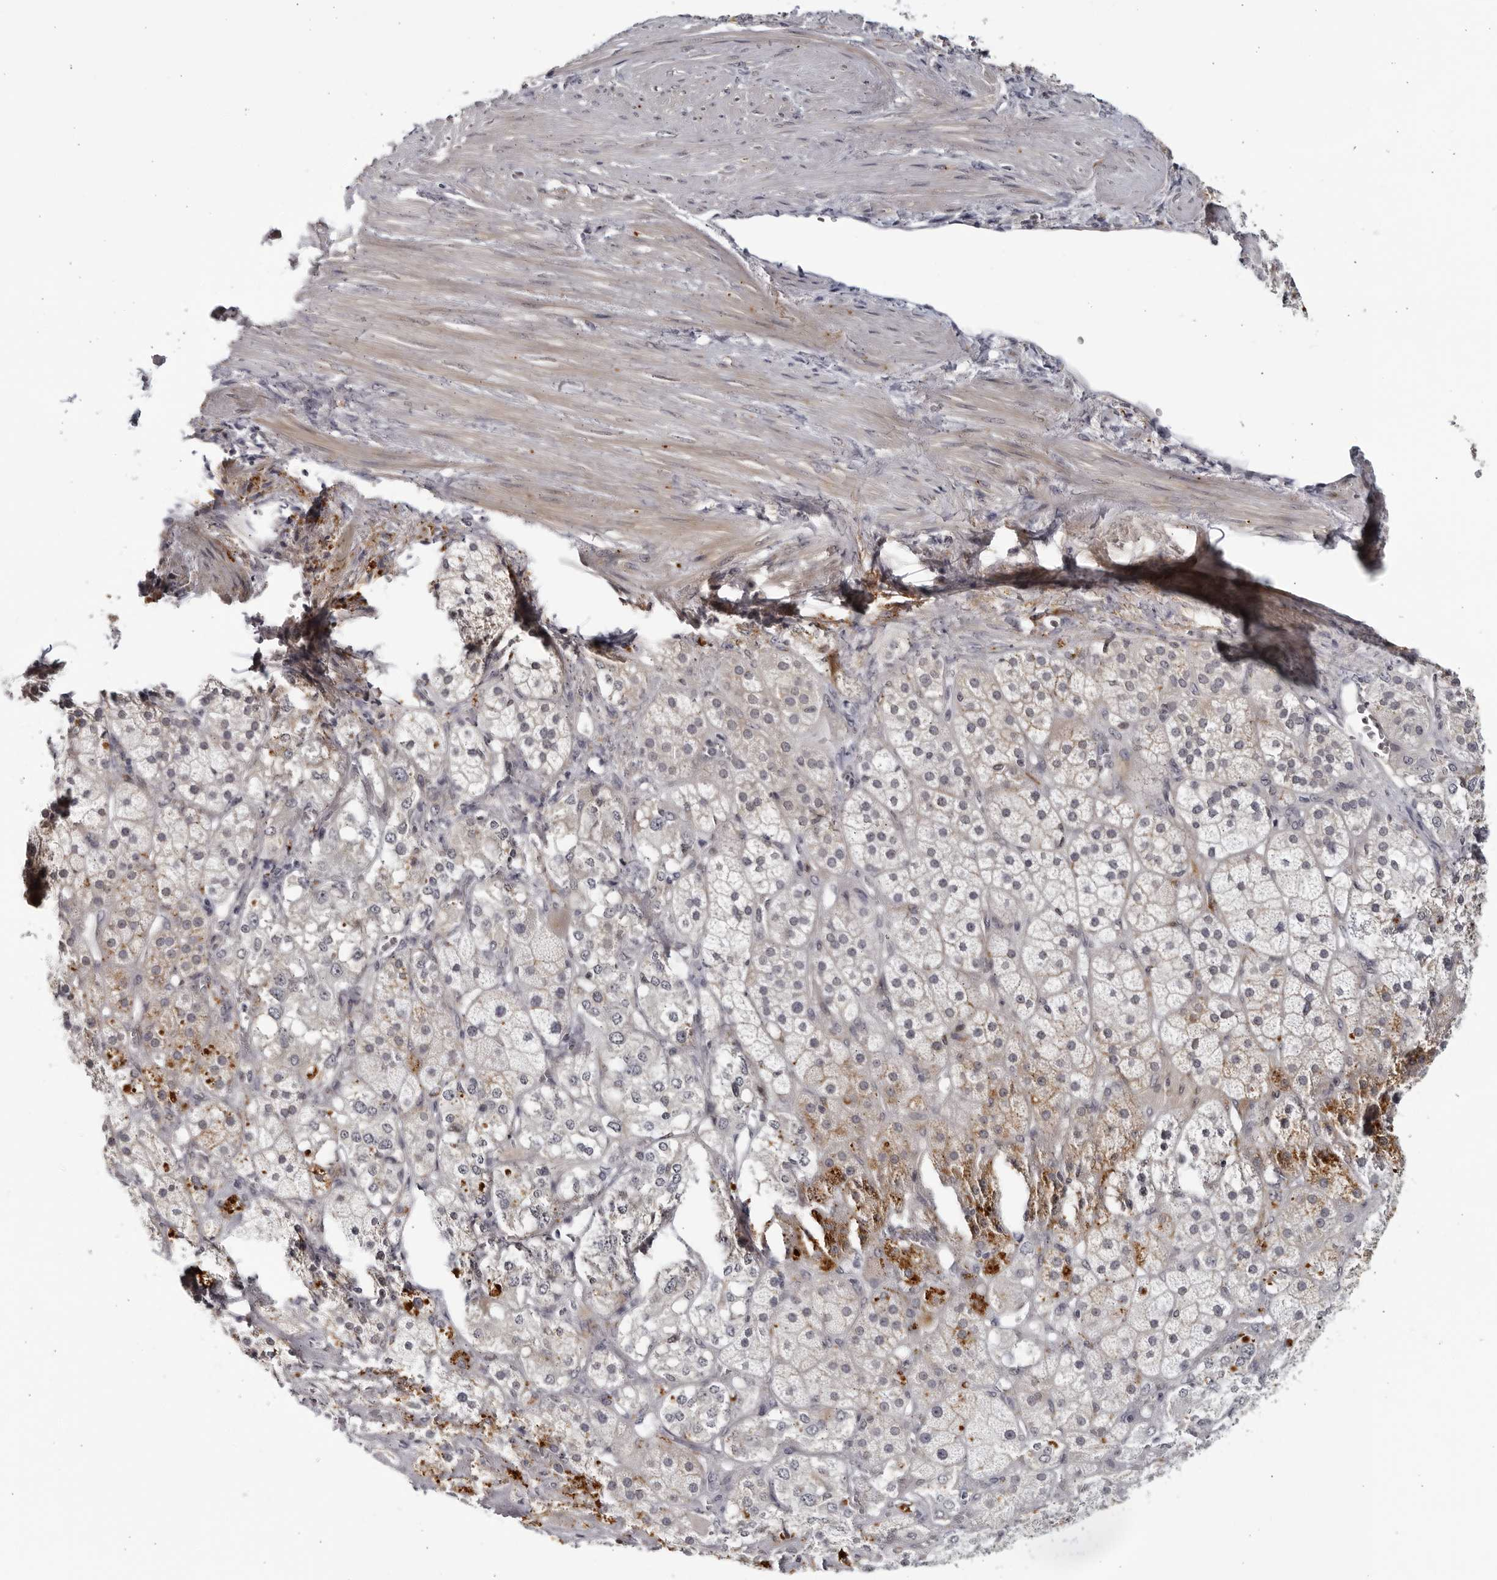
{"staining": {"intensity": "weak", "quantity": "<25%", "location": "cytoplasmic/membranous"}, "tissue": "adrenal gland", "cell_type": "Glandular cells", "image_type": "normal", "snomed": [{"axis": "morphology", "description": "Normal tissue, NOS"}, {"axis": "topography", "description": "Adrenal gland"}], "caption": "This is a photomicrograph of IHC staining of unremarkable adrenal gland, which shows no expression in glandular cells. (DAB immunohistochemistry visualized using brightfield microscopy, high magnification).", "gene": "STRADB", "patient": {"sex": "male", "age": 57}}